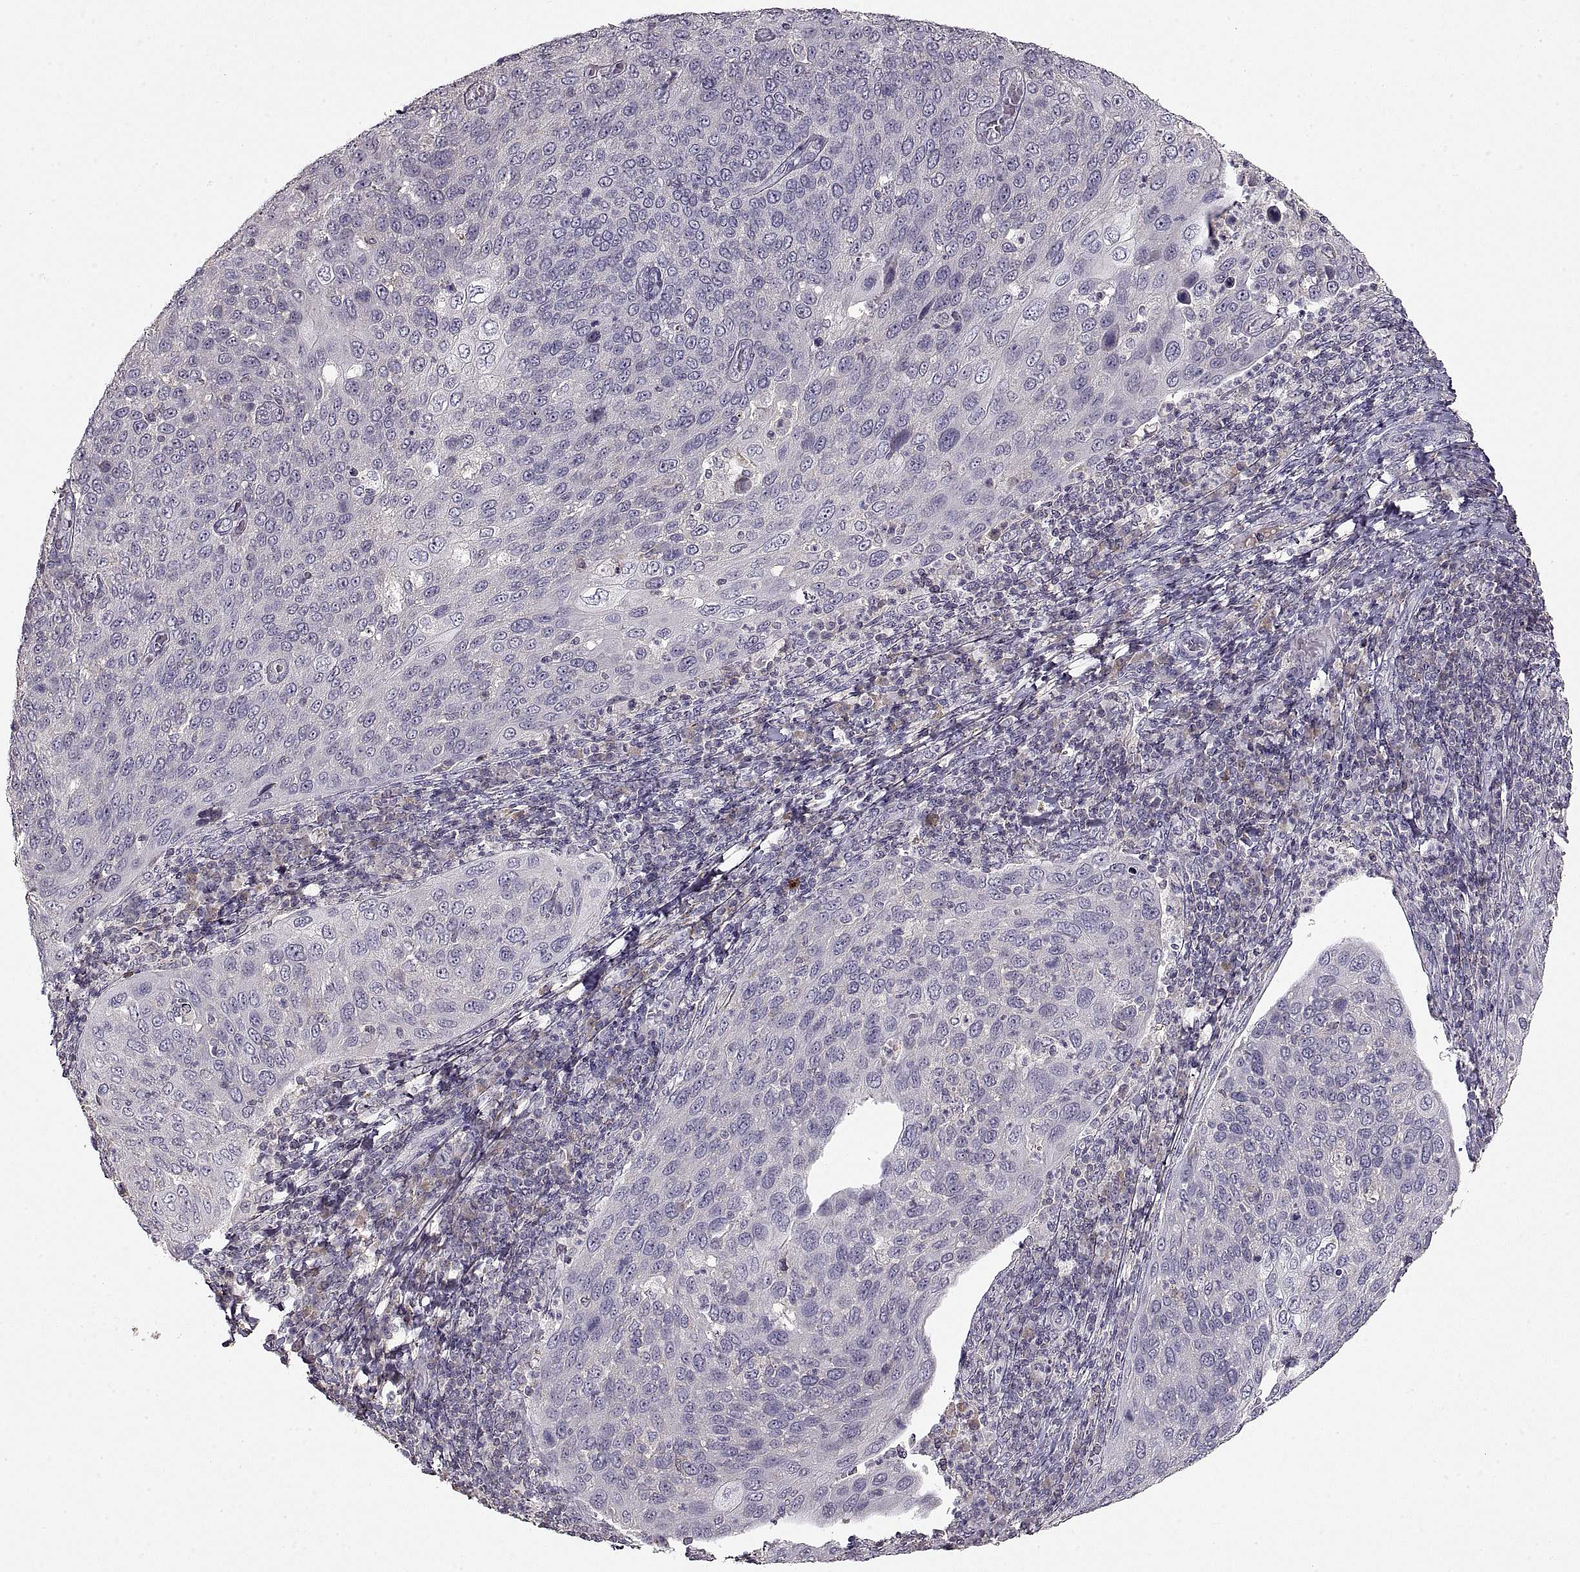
{"staining": {"intensity": "negative", "quantity": "none", "location": "none"}, "tissue": "cervical cancer", "cell_type": "Tumor cells", "image_type": "cancer", "snomed": [{"axis": "morphology", "description": "Squamous cell carcinoma, NOS"}, {"axis": "topography", "description": "Cervix"}], "caption": "Cervical cancer (squamous cell carcinoma) was stained to show a protein in brown. There is no significant positivity in tumor cells. The staining was performed using DAB (3,3'-diaminobenzidine) to visualize the protein expression in brown, while the nuclei were stained in blue with hematoxylin (Magnification: 20x).", "gene": "ADAM11", "patient": {"sex": "female", "age": 54}}